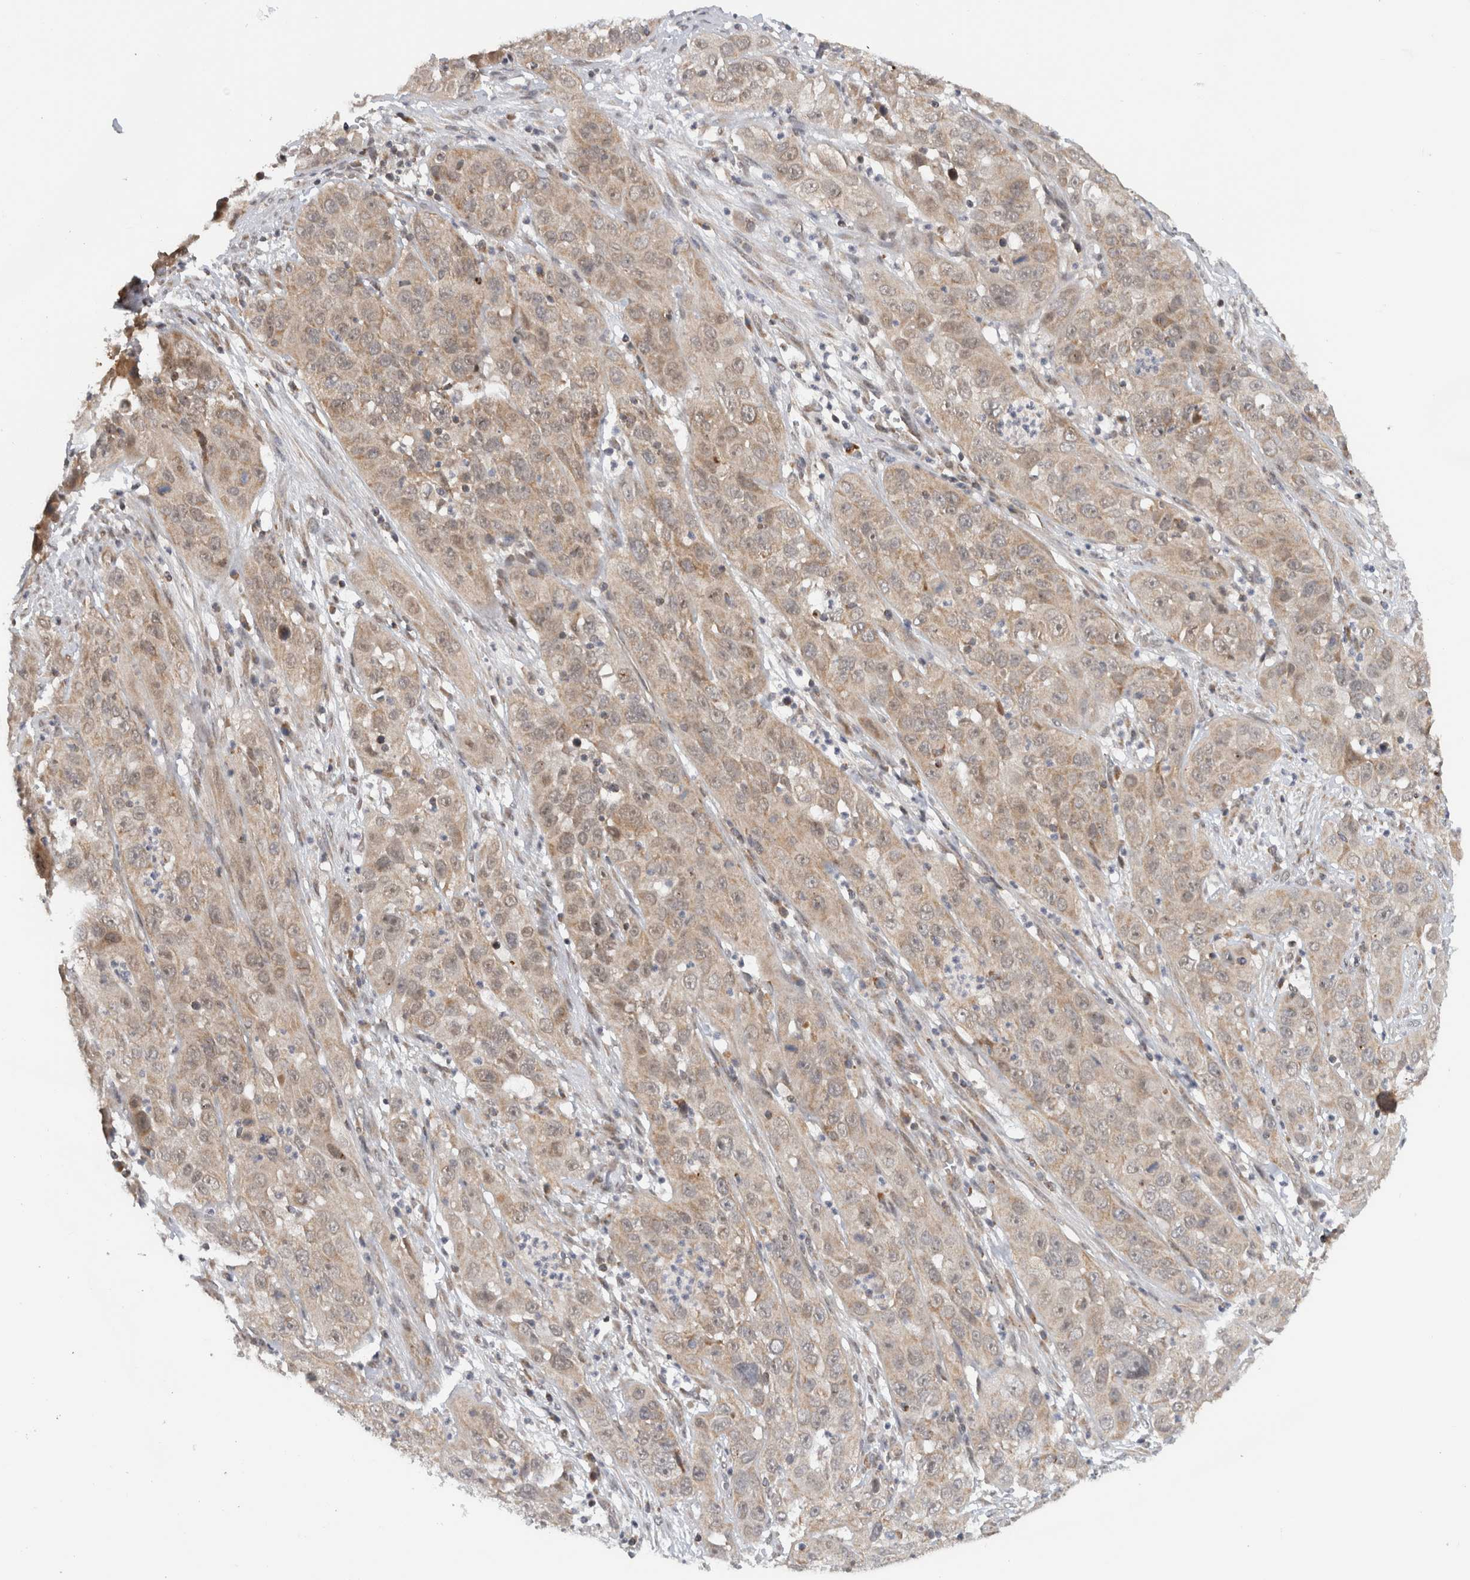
{"staining": {"intensity": "weak", "quantity": ">75%", "location": "cytoplasmic/membranous"}, "tissue": "cervical cancer", "cell_type": "Tumor cells", "image_type": "cancer", "snomed": [{"axis": "morphology", "description": "Squamous cell carcinoma, NOS"}, {"axis": "topography", "description": "Cervix"}], "caption": "A high-resolution micrograph shows IHC staining of squamous cell carcinoma (cervical), which demonstrates weak cytoplasmic/membranous staining in about >75% of tumor cells.", "gene": "CMC2", "patient": {"sex": "female", "age": 32}}